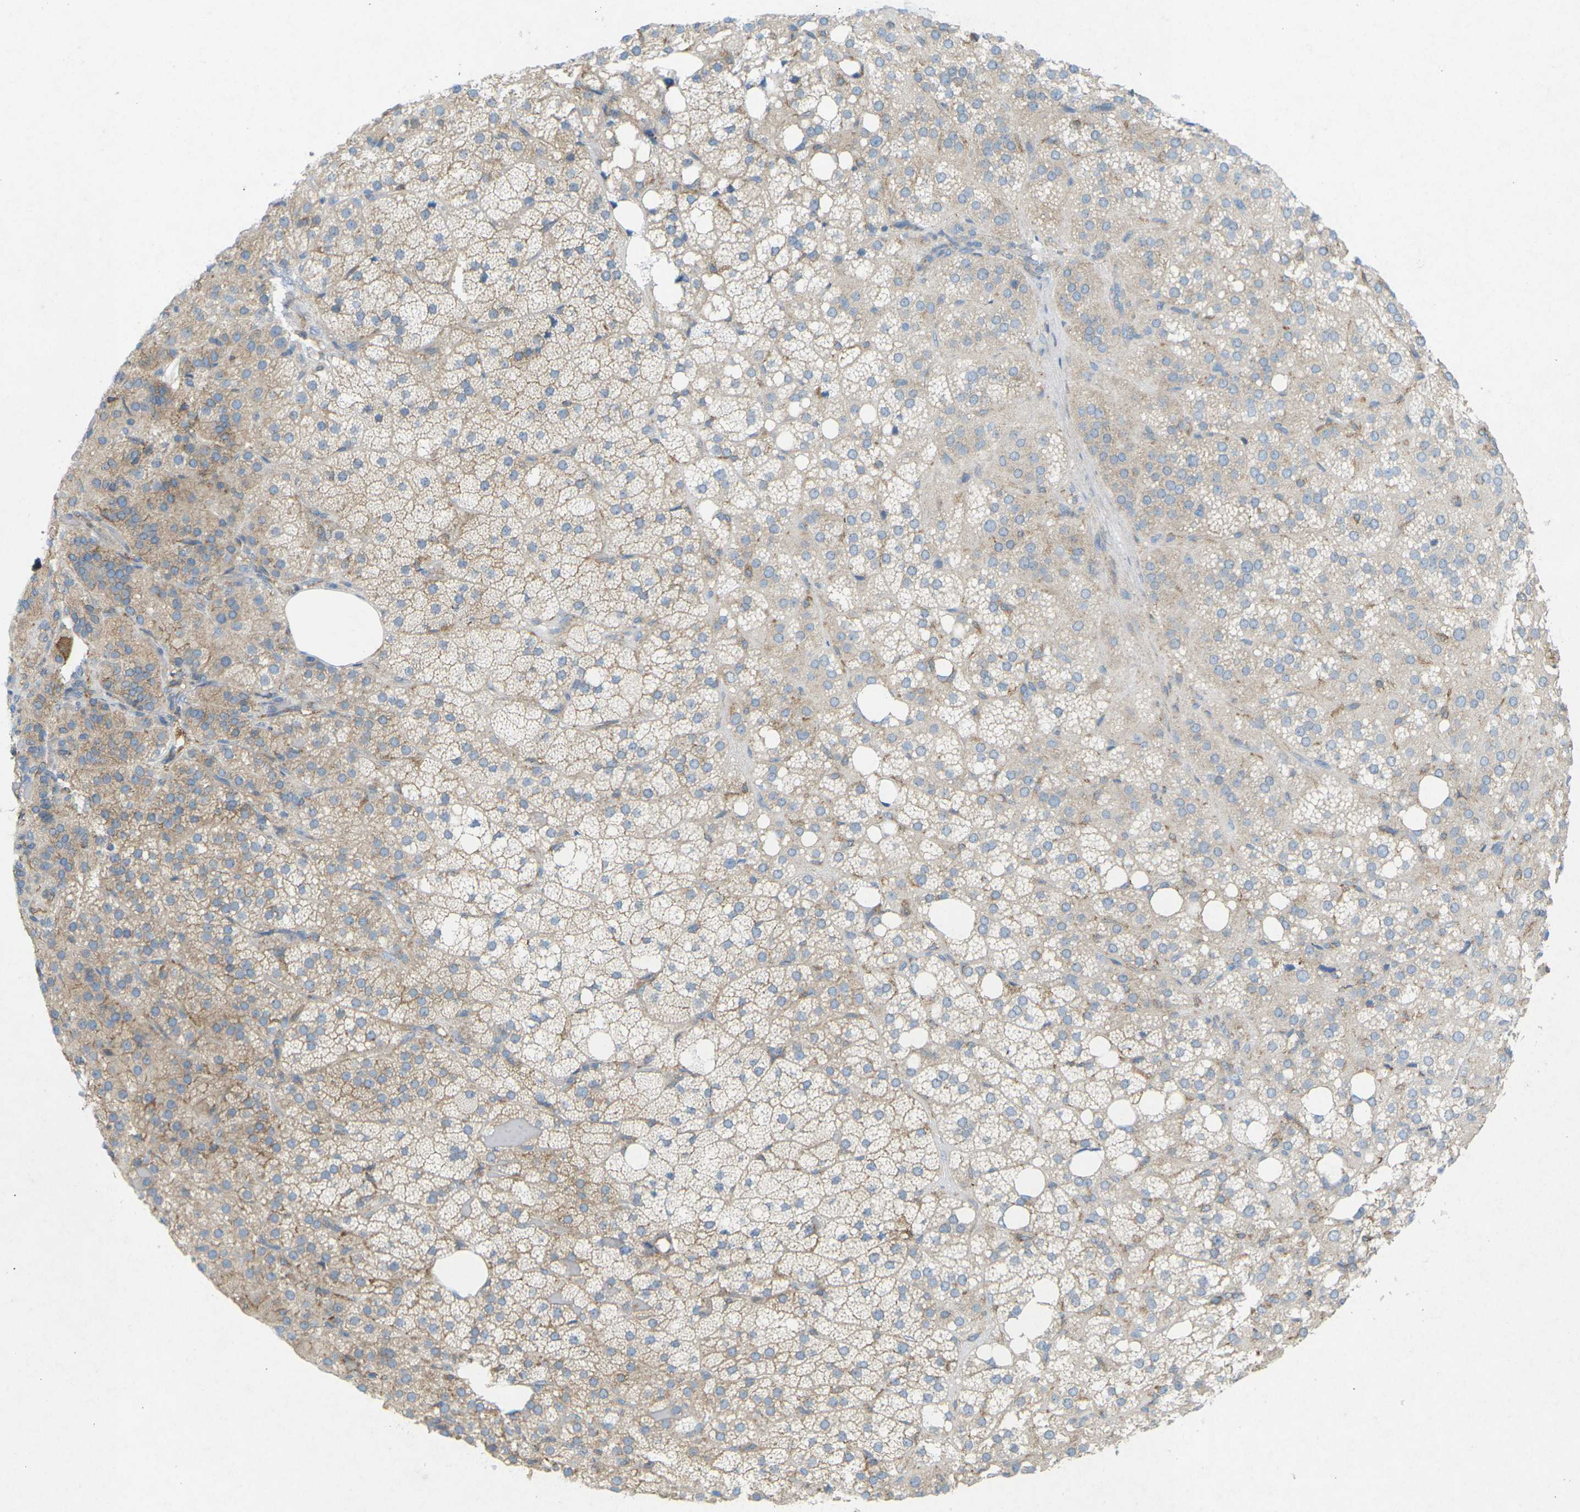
{"staining": {"intensity": "moderate", "quantity": ">75%", "location": "cytoplasmic/membranous"}, "tissue": "adrenal gland", "cell_type": "Glandular cells", "image_type": "normal", "snomed": [{"axis": "morphology", "description": "Normal tissue, NOS"}, {"axis": "topography", "description": "Adrenal gland"}], "caption": "Adrenal gland stained with DAB (3,3'-diaminobenzidine) immunohistochemistry (IHC) shows medium levels of moderate cytoplasmic/membranous positivity in about >75% of glandular cells.", "gene": "STK11", "patient": {"sex": "female", "age": 59}}